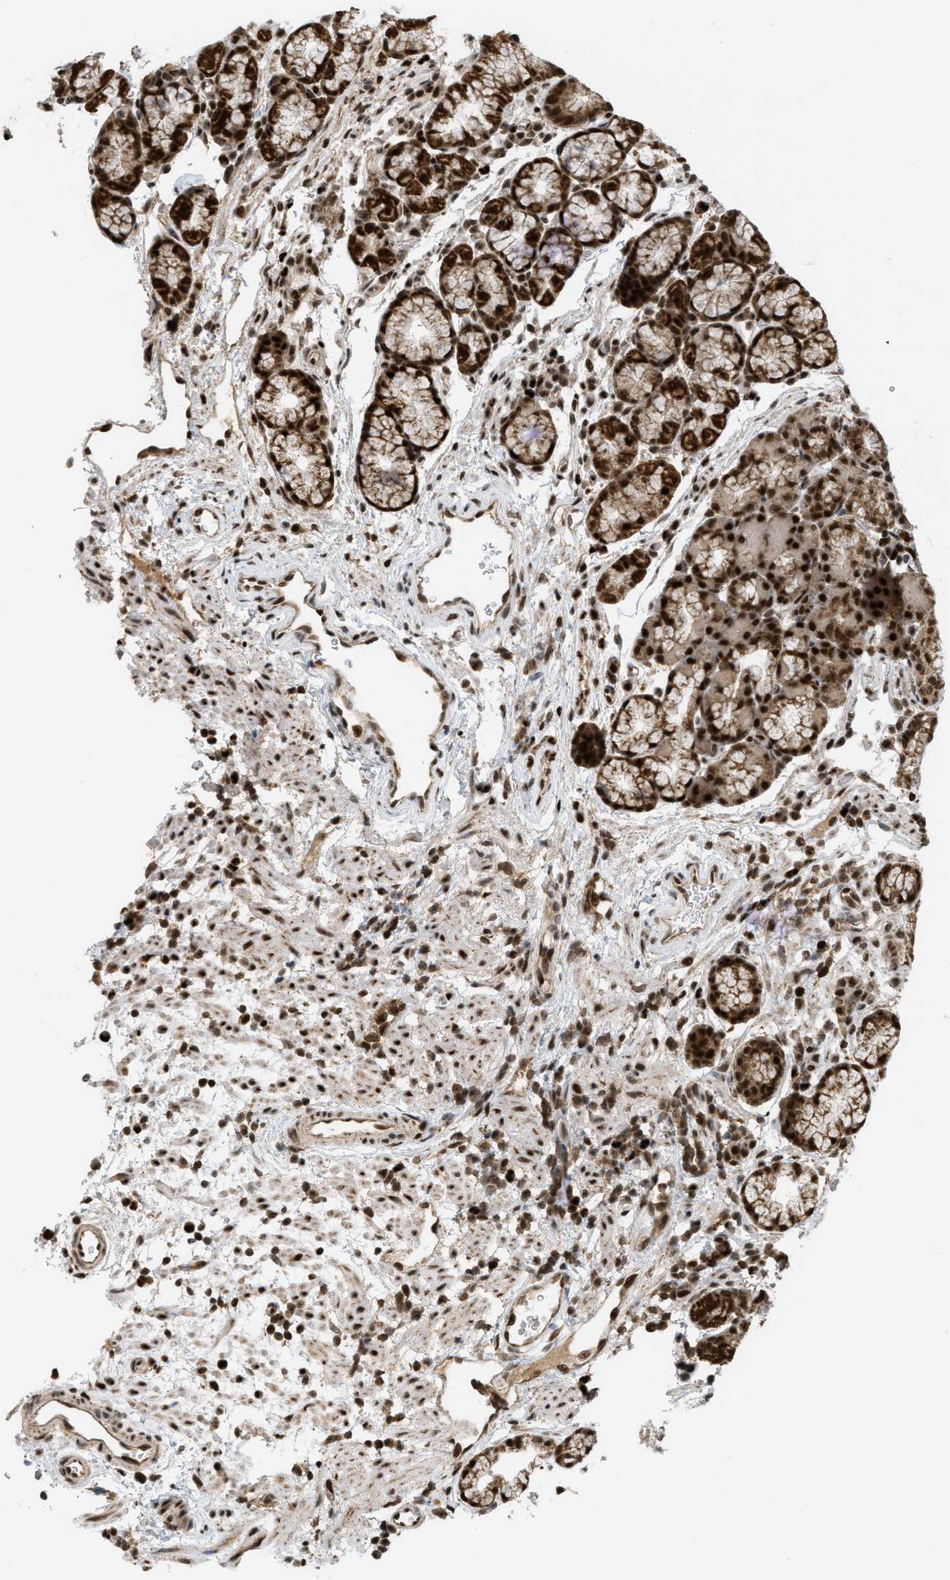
{"staining": {"intensity": "strong", "quantity": ">75%", "location": "cytoplasmic/membranous,nuclear"}, "tissue": "stomach", "cell_type": "Glandular cells", "image_type": "normal", "snomed": [{"axis": "morphology", "description": "Normal tissue, NOS"}, {"axis": "morphology", "description": "Carcinoid, malignant, NOS"}, {"axis": "topography", "description": "Stomach, upper"}], "caption": "The image demonstrates immunohistochemical staining of normal stomach. There is strong cytoplasmic/membranous,nuclear staining is appreciated in approximately >75% of glandular cells.", "gene": "TLK1", "patient": {"sex": "male", "age": 39}}